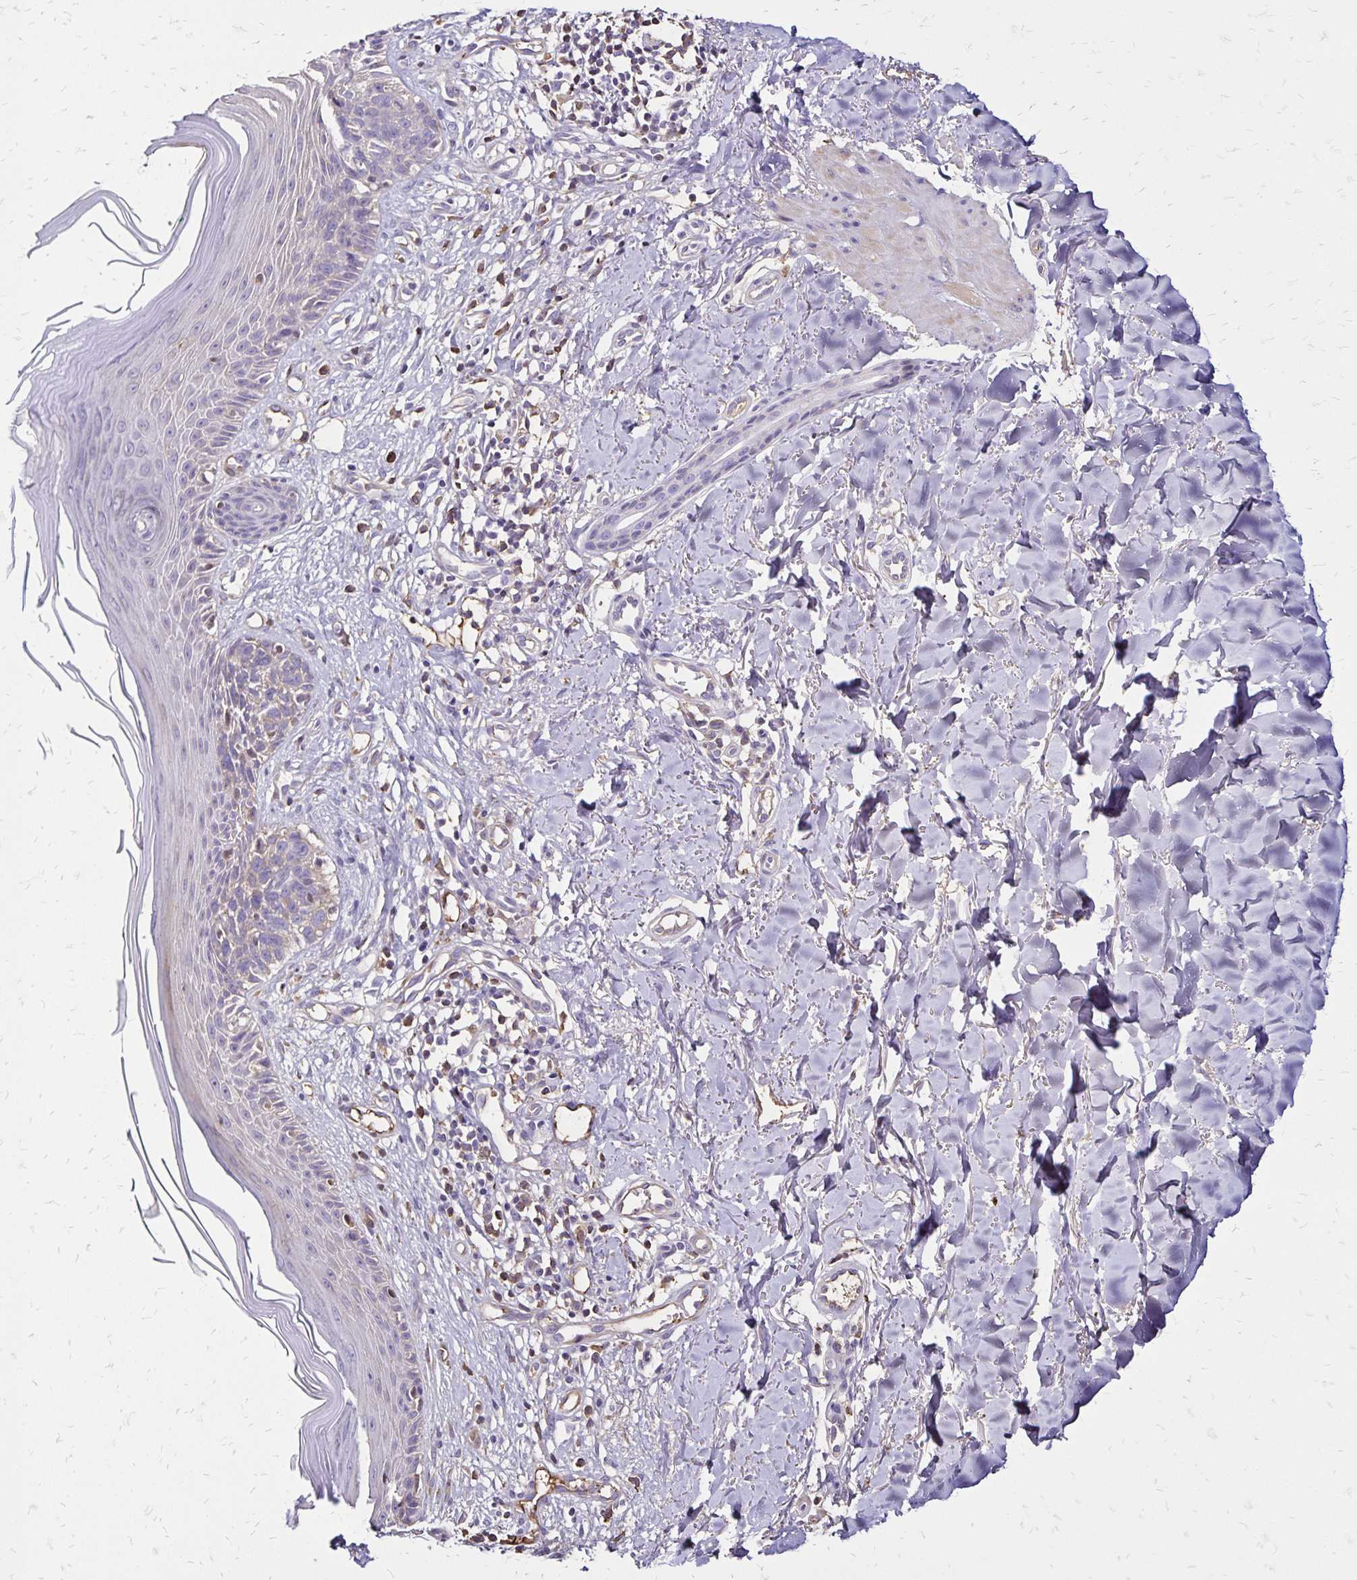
{"staining": {"intensity": "negative", "quantity": "none", "location": "none"}, "tissue": "skin cancer", "cell_type": "Tumor cells", "image_type": "cancer", "snomed": [{"axis": "morphology", "description": "Basal cell carcinoma"}, {"axis": "topography", "description": "Skin"}], "caption": "IHC photomicrograph of human skin basal cell carcinoma stained for a protein (brown), which exhibits no expression in tumor cells. (Stains: DAB (3,3'-diaminobenzidine) immunohistochemistry with hematoxylin counter stain, Microscopy: brightfield microscopy at high magnification).", "gene": "KISS1", "patient": {"sex": "female", "age": 45}}